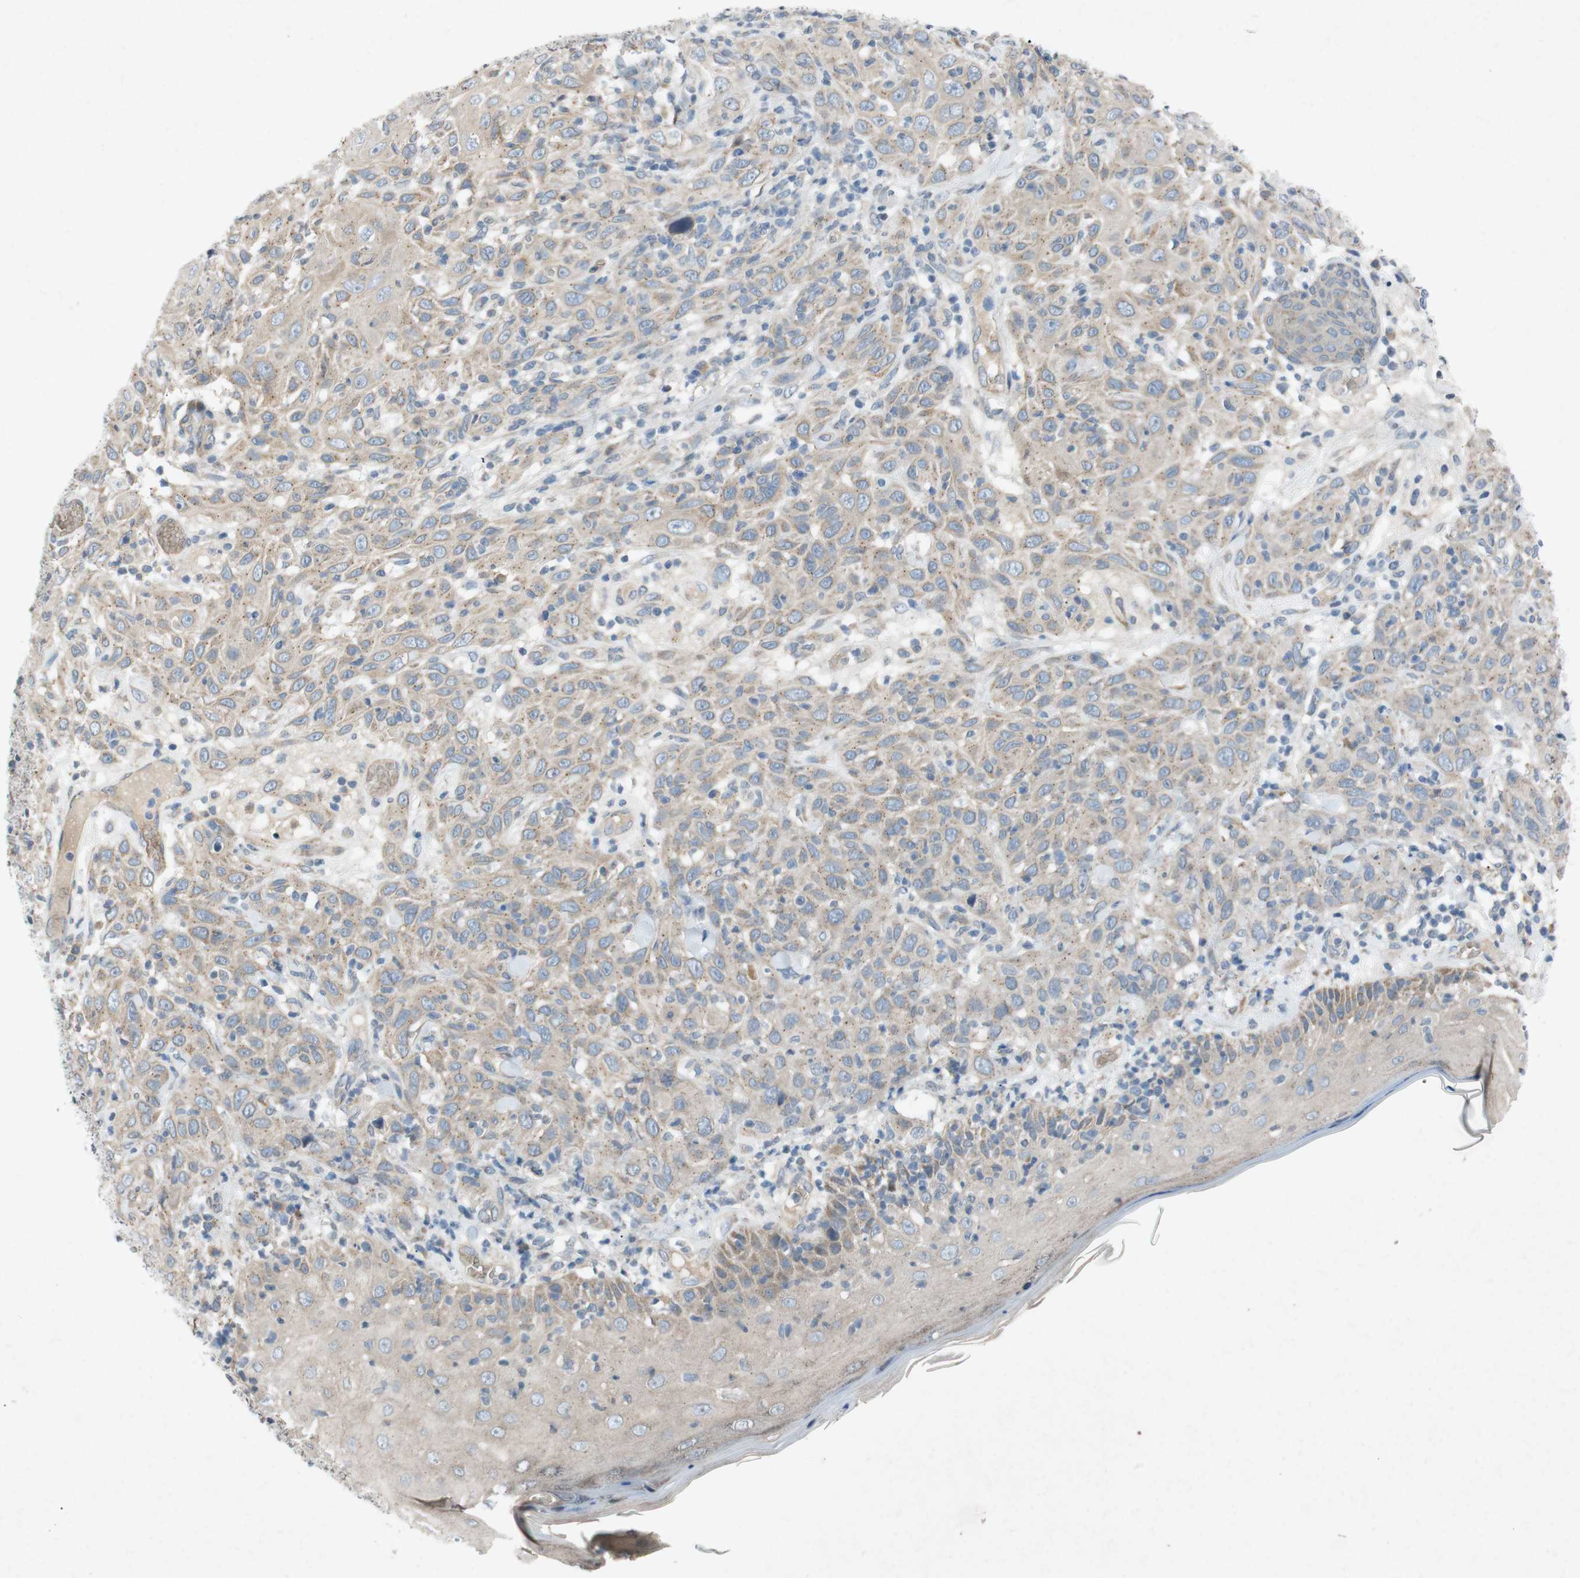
{"staining": {"intensity": "weak", "quantity": ">75%", "location": "cytoplasmic/membranous"}, "tissue": "skin cancer", "cell_type": "Tumor cells", "image_type": "cancer", "snomed": [{"axis": "morphology", "description": "Squamous cell carcinoma, NOS"}, {"axis": "topography", "description": "Skin"}], "caption": "About >75% of tumor cells in squamous cell carcinoma (skin) demonstrate weak cytoplasmic/membranous protein positivity as visualized by brown immunohistochemical staining.", "gene": "ADD2", "patient": {"sex": "female", "age": 88}}